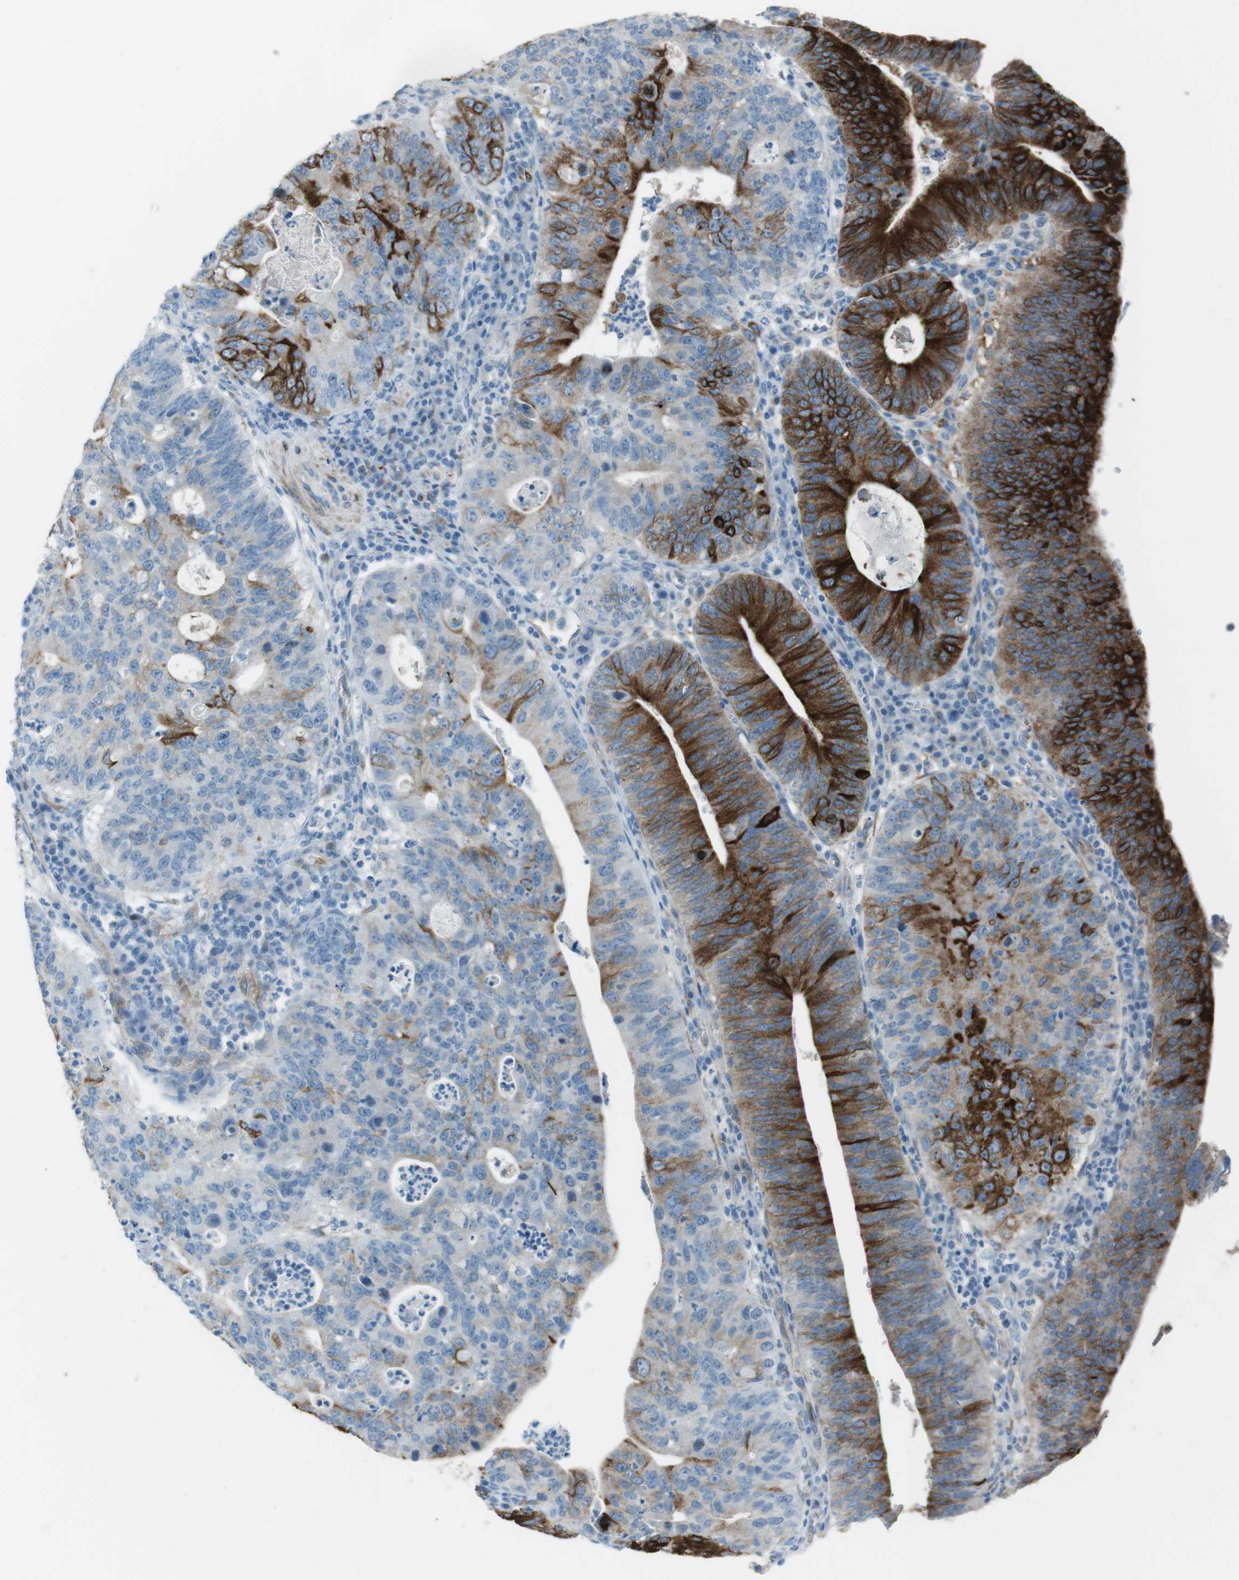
{"staining": {"intensity": "strong", "quantity": "25%-75%", "location": "cytoplasmic/membranous"}, "tissue": "stomach cancer", "cell_type": "Tumor cells", "image_type": "cancer", "snomed": [{"axis": "morphology", "description": "Adenocarcinoma, NOS"}, {"axis": "topography", "description": "Stomach"}], "caption": "The histopathology image exhibits staining of stomach cancer, revealing strong cytoplasmic/membranous protein expression (brown color) within tumor cells.", "gene": "TUBB2A", "patient": {"sex": "male", "age": 59}}